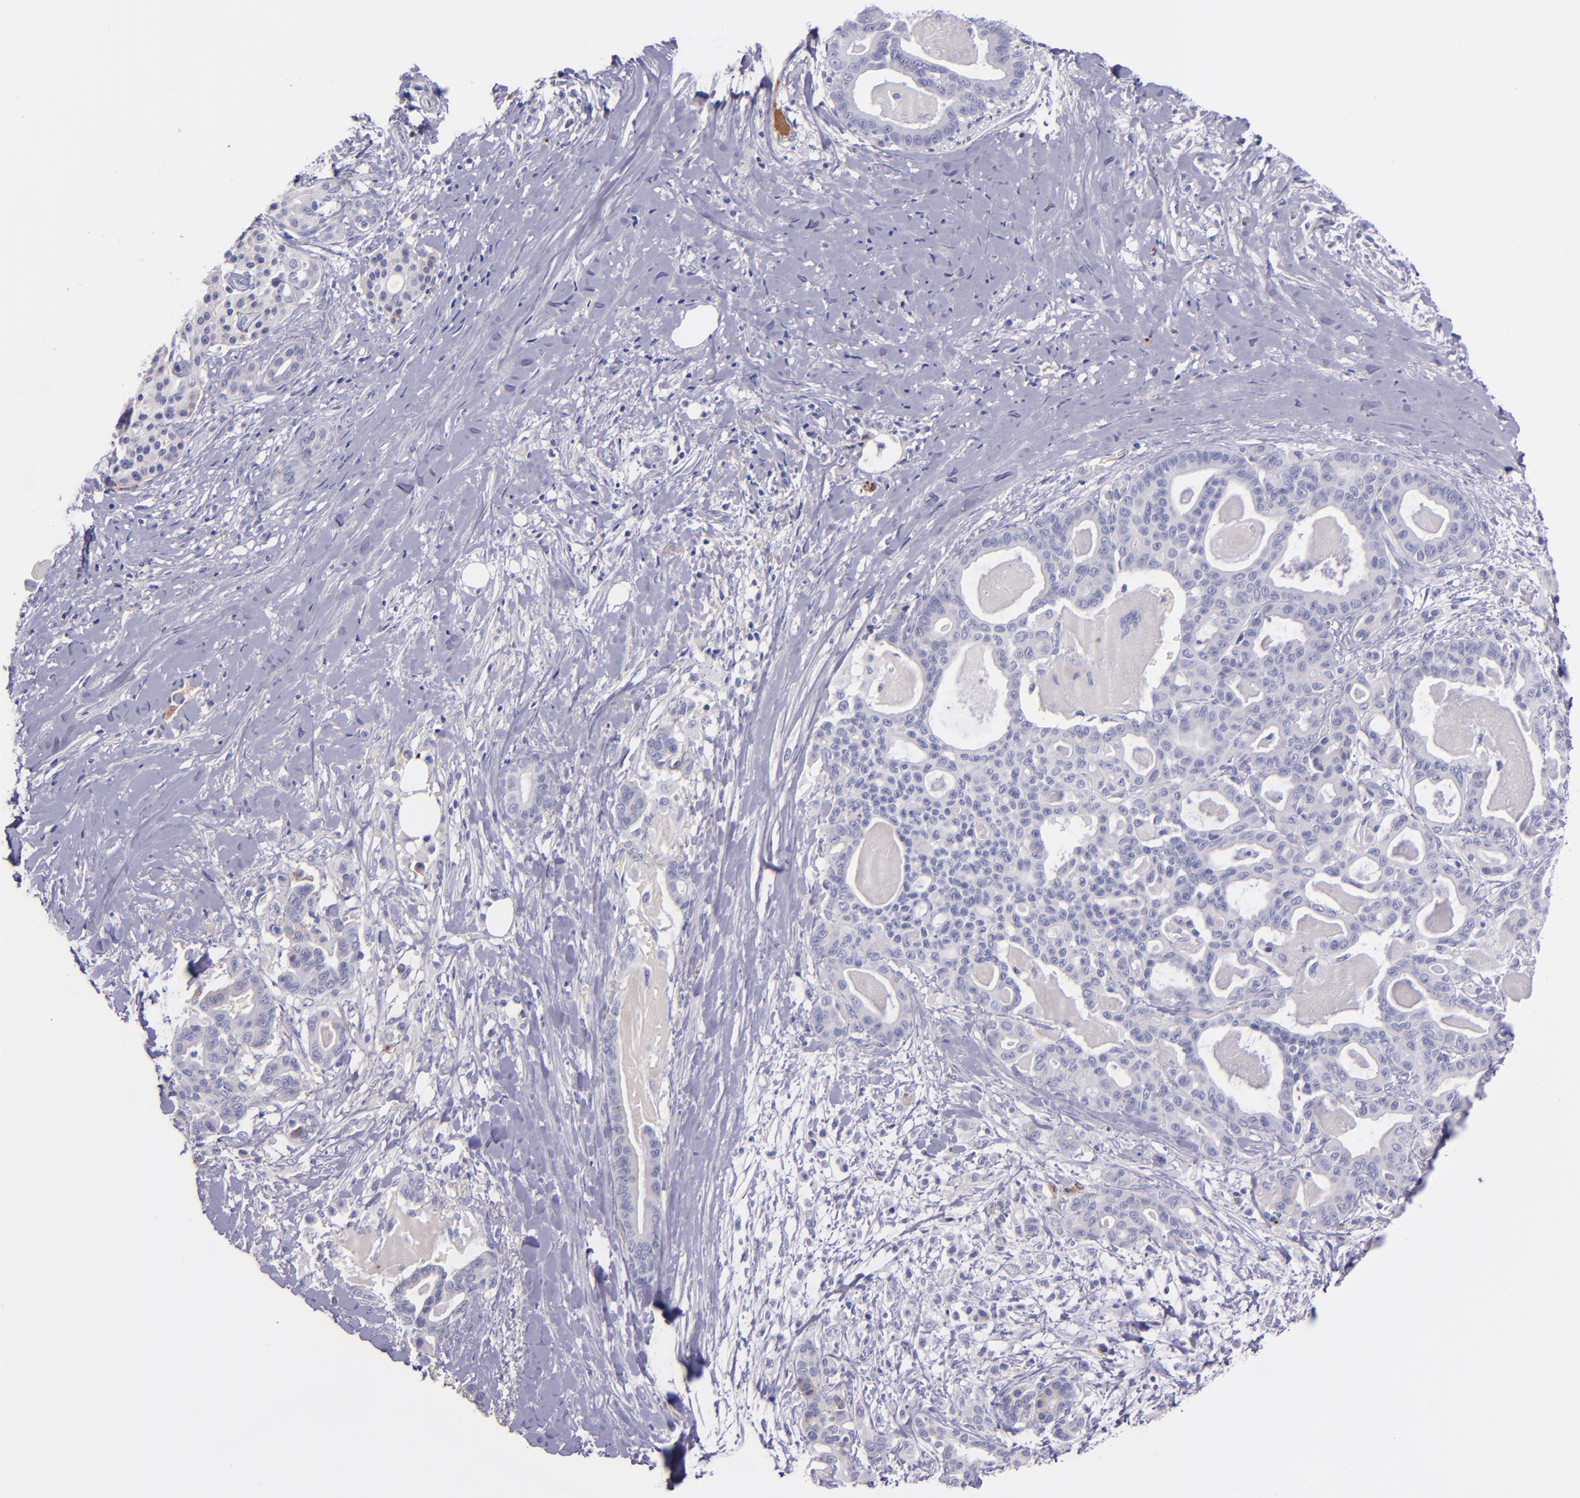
{"staining": {"intensity": "negative", "quantity": "none", "location": "none"}, "tissue": "pancreatic cancer", "cell_type": "Tumor cells", "image_type": "cancer", "snomed": [{"axis": "morphology", "description": "Adenocarcinoma, NOS"}, {"axis": "topography", "description": "Pancreas"}], "caption": "IHC of pancreatic adenocarcinoma reveals no expression in tumor cells.", "gene": "KNG1", "patient": {"sex": "male", "age": 63}}